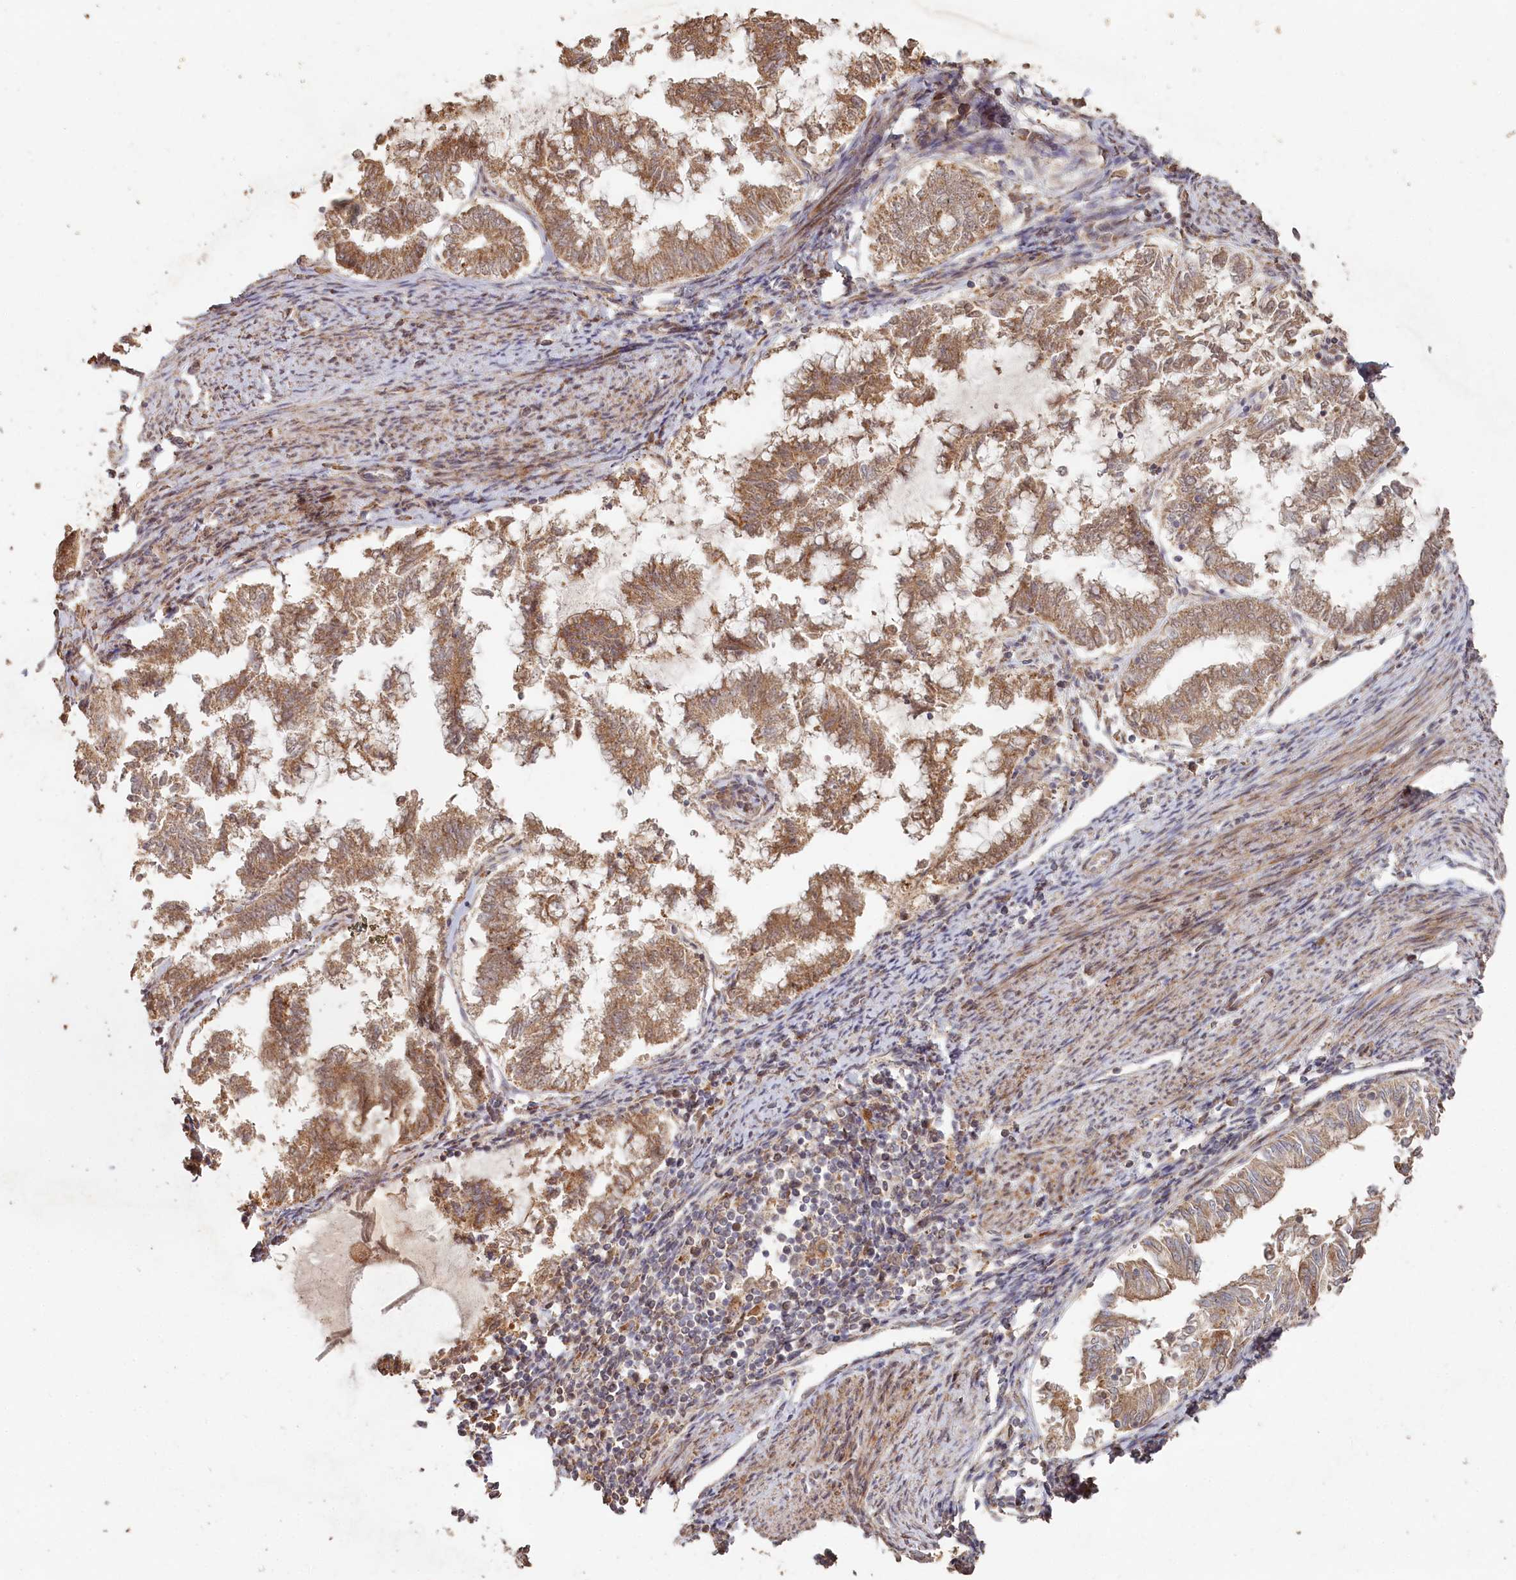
{"staining": {"intensity": "moderate", "quantity": ">75%", "location": "cytoplasmic/membranous"}, "tissue": "endometrial cancer", "cell_type": "Tumor cells", "image_type": "cancer", "snomed": [{"axis": "morphology", "description": "Adenocarcinoma, NOS"}, {"axis": "topography", "description": "Endometrium"}], "caption": "This histopathology image demonstrates IHC staining of endometrial adenocarcinoma, with medium moderate cytoplasmic/membranous staining in approximately >75% of tumor cells.", "gene": "HAL", "patient": {"sex": "female", "age": 79}}